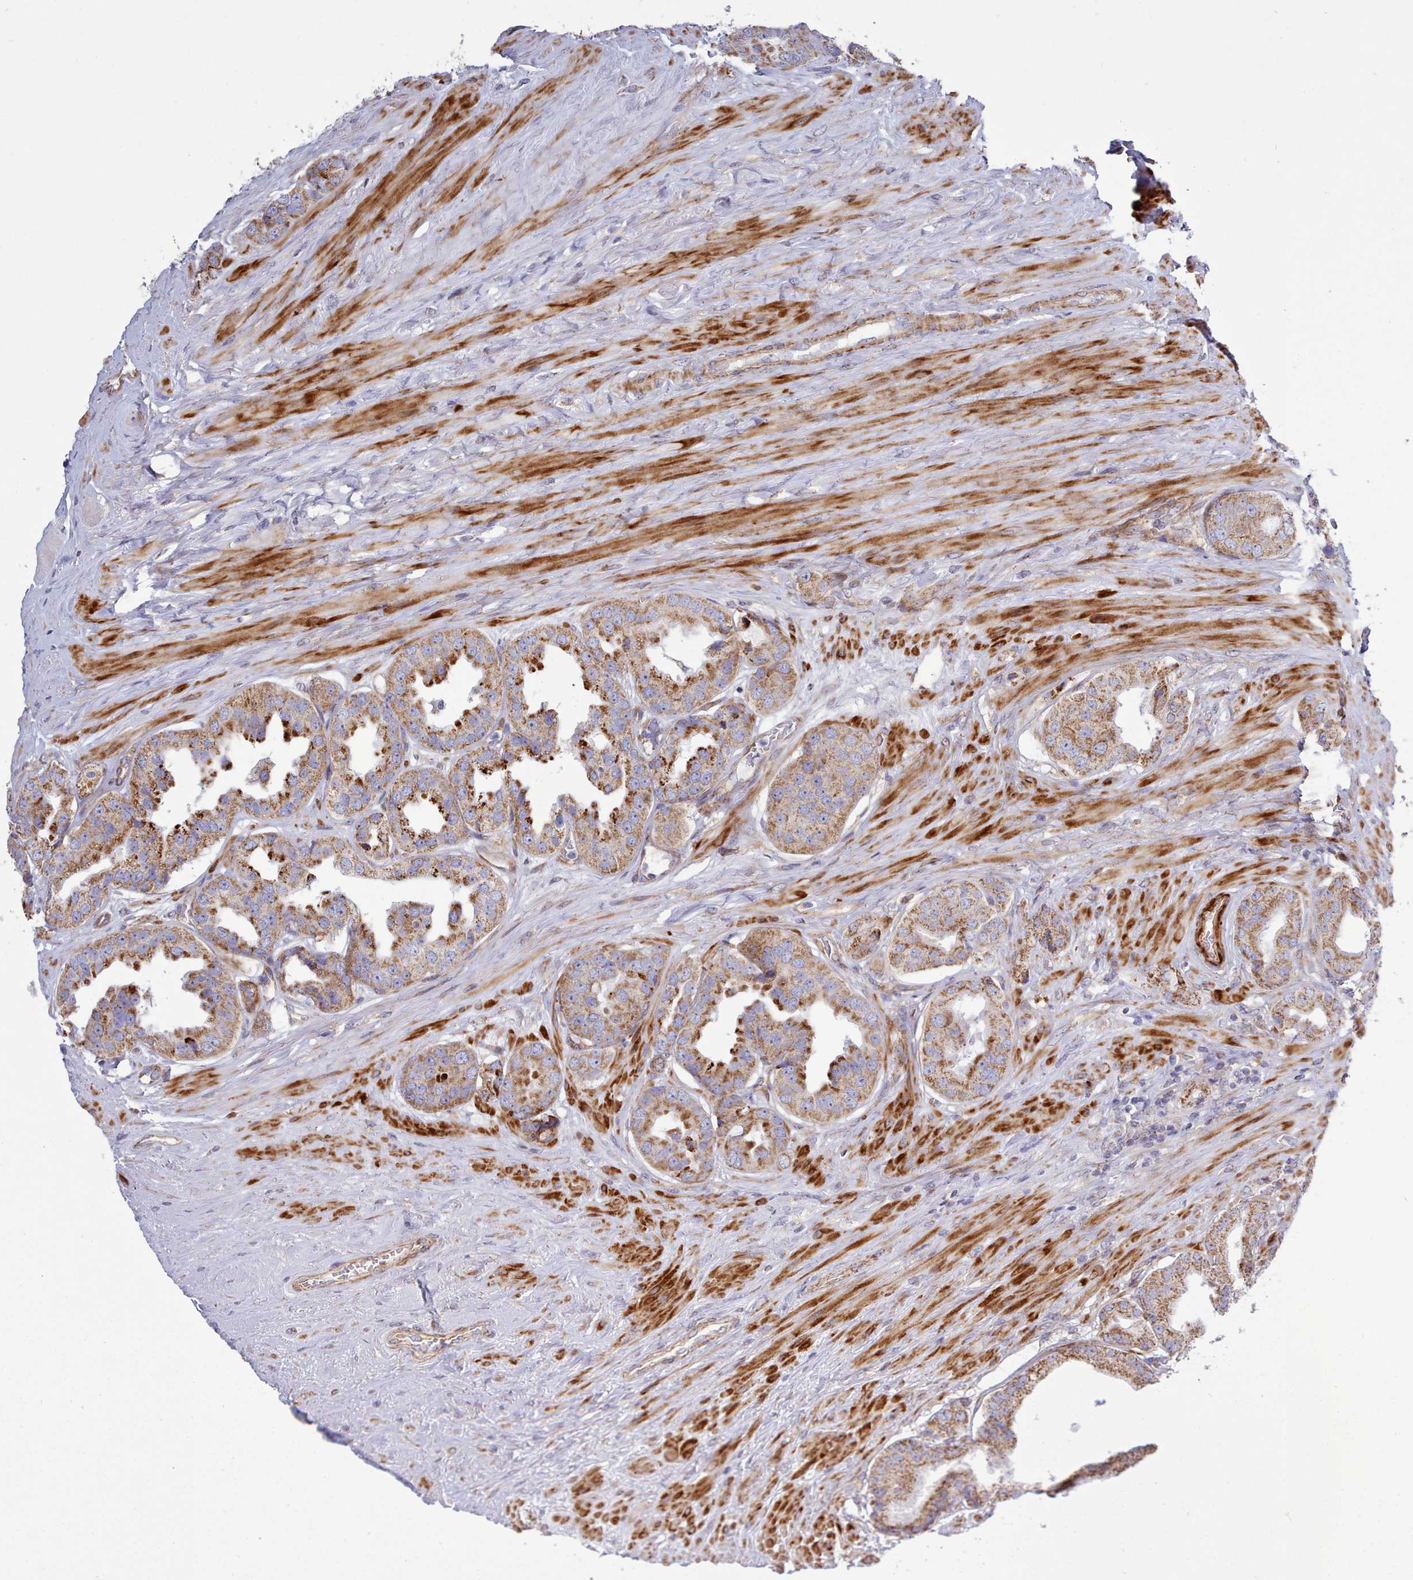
{"staining": {"intensity": "moderate", "quantity": ">75%", "location": "cytoplasmic/membranous"}, "tissue": "prostate cancer", "cell_type": "Tumor cells", "image_type": "cancer", "snomed": [{"axis": "morphology", "description": "Adenocarcinoma, High grade"}, {"axis": "topography", "description": "Prostate"}], "caption": "Protein expression analysis of human prostate cancer reveals moderate cytoplasmic/membranous staining in about >75% of tumor cells. Using DAB (3,3'-diaminobenzidine) (brown) and hematoxylin (blue) stains, captured at high magnification using brightfield microscopy.", "gene": "MRPL21", "patient": {"sex": "male", "age": 63}}